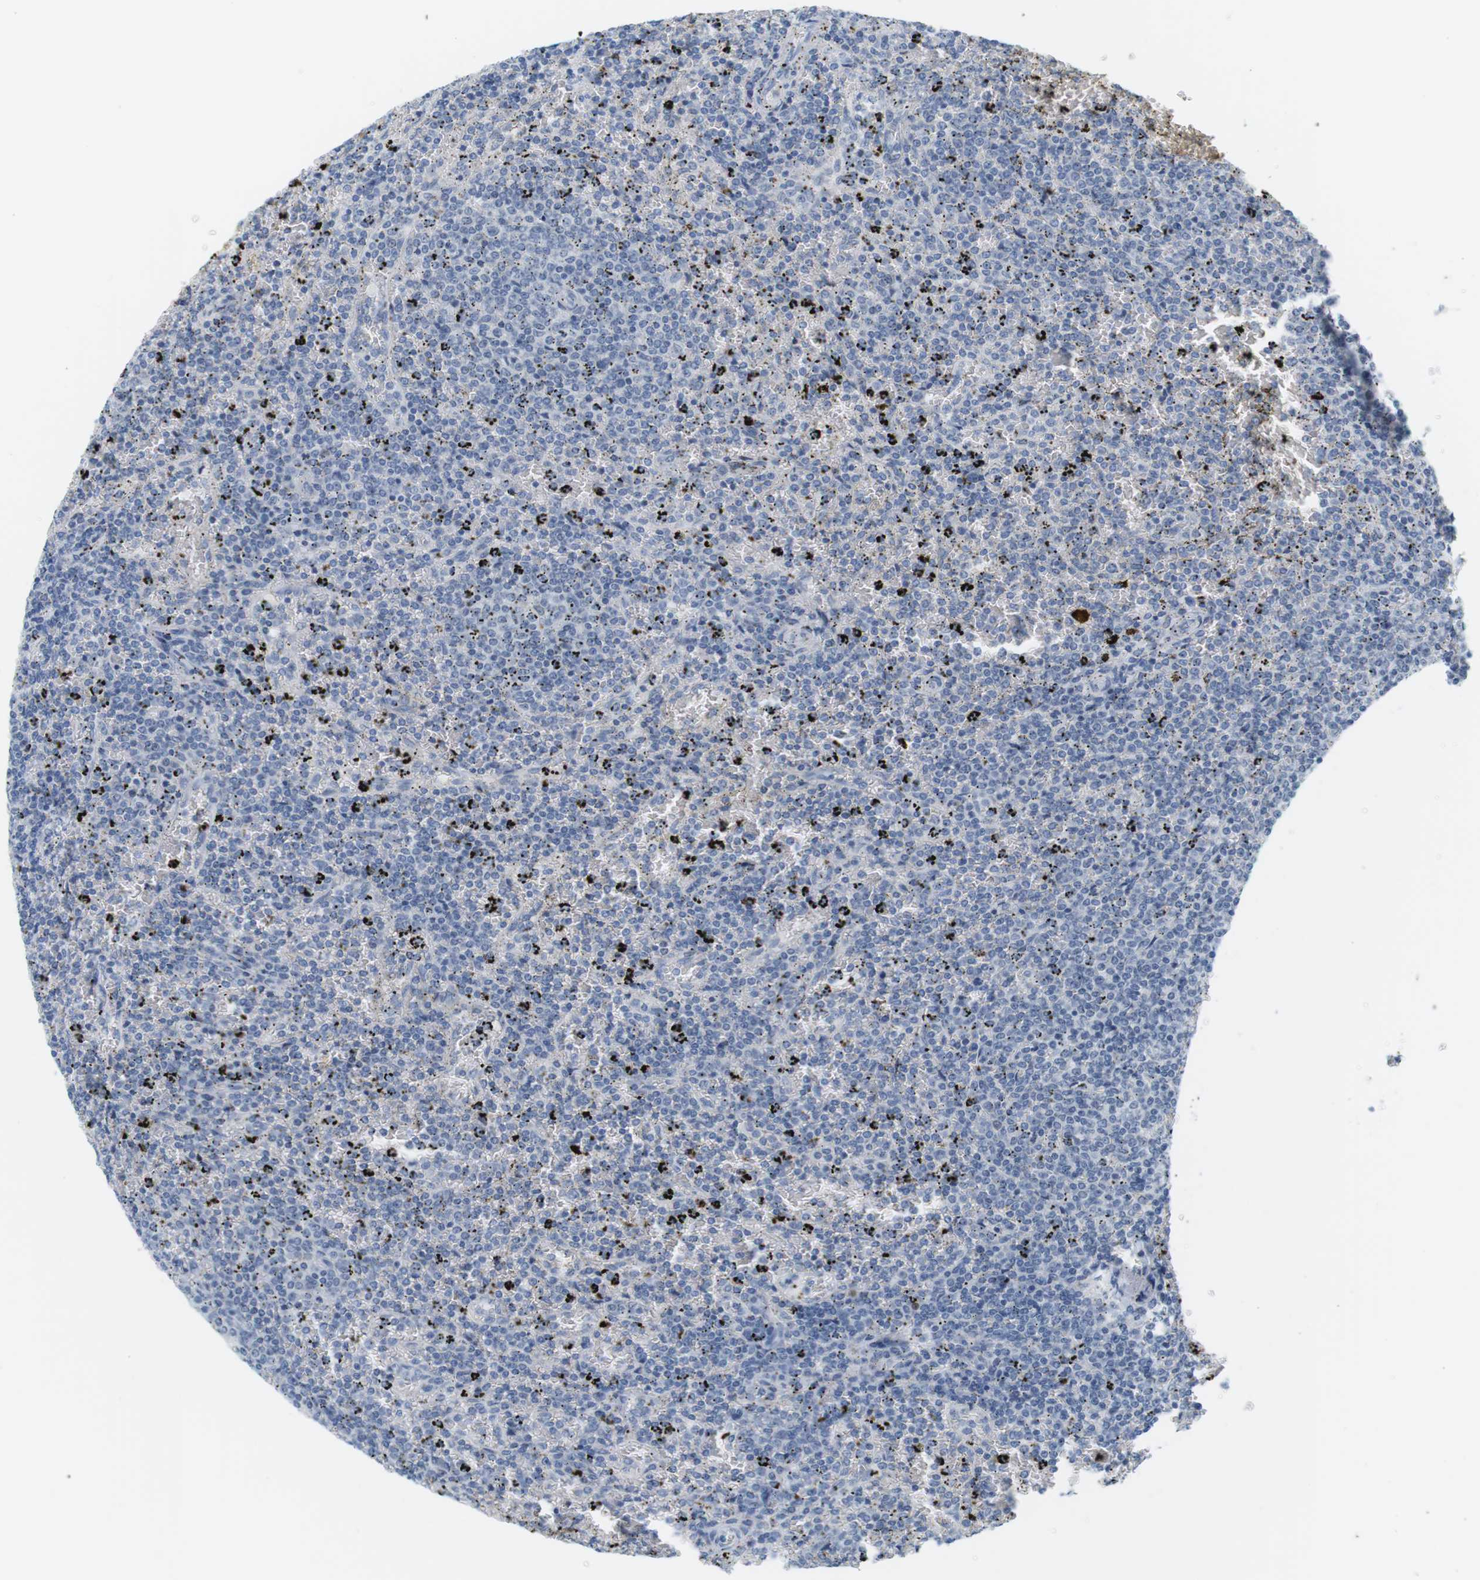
{"staining": {"intensity": "negative", "quantity": "none", "location": "none"}, "tissue": "lymphoma", "cell_type": "Tumor cells", "image_type": "cancer", "snomed": [{"axis": "morphology", "description": "Malignant lymphoma, non-Hodgkin's type, Low grade"}, {"axis": "topography", "description": "Spleen"}], "caption": "Tumor cells are negative for protein expression in human lymphoma.", "gene": "CREB3L2", "patient": {"sex": "female", "age": 77}}